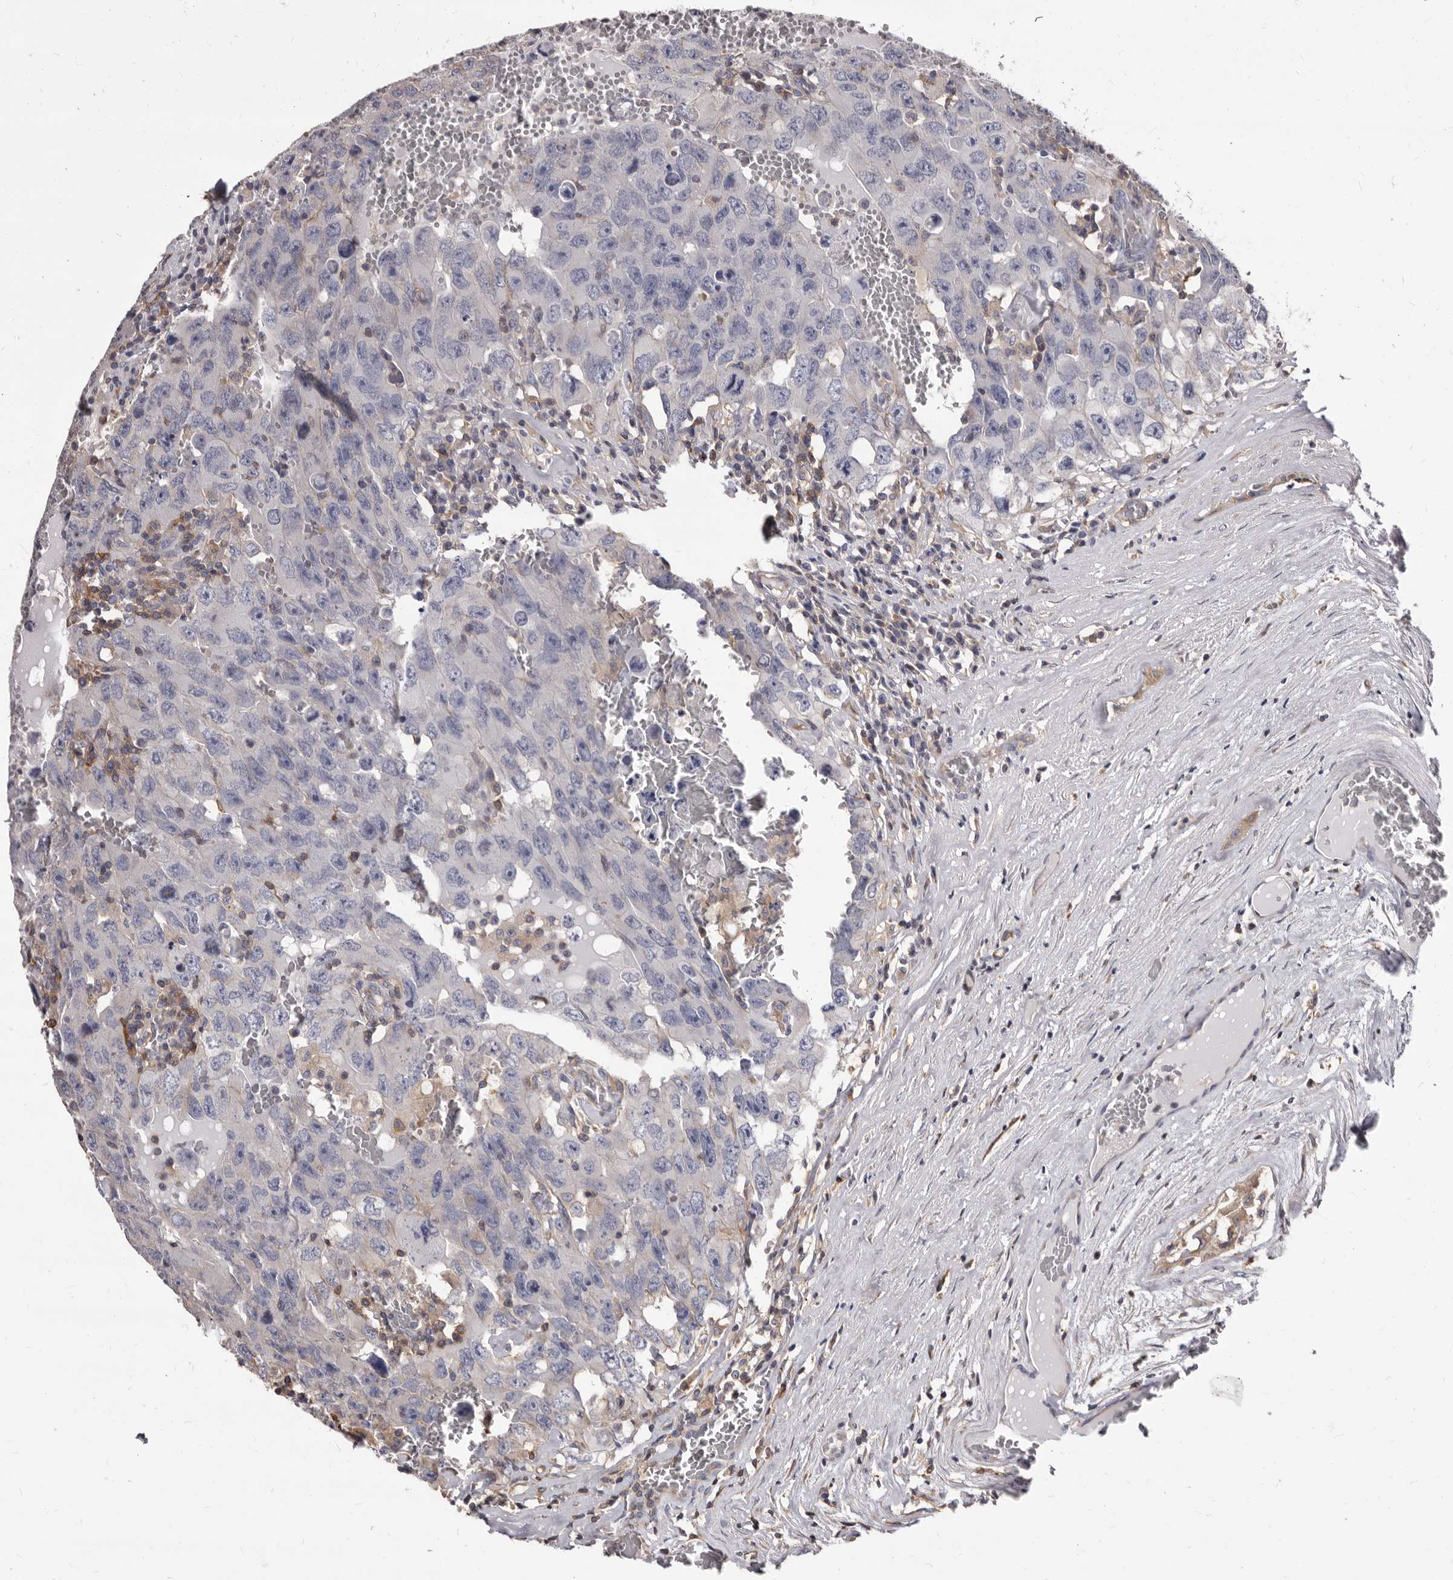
{"staining": {"intensity": "negative", "quantity": "none", "location": "none"}, "tissue": "testis cancer", "cell_type": "Tumor cells", "image_type": "cancer", "snomed": [{"axis": "morphology", "description": "Carcinoma, Embryonal, NOS"}, {"axis": "topography", "description": "Testis"}], "caption": "Immunohistochemistry (IHC) of testis cancer (embryonal carcinoma) displays no positivity in tumor cells.", "gene": "NIBAN1", "patient": {"sex": "male", "age": 26}}